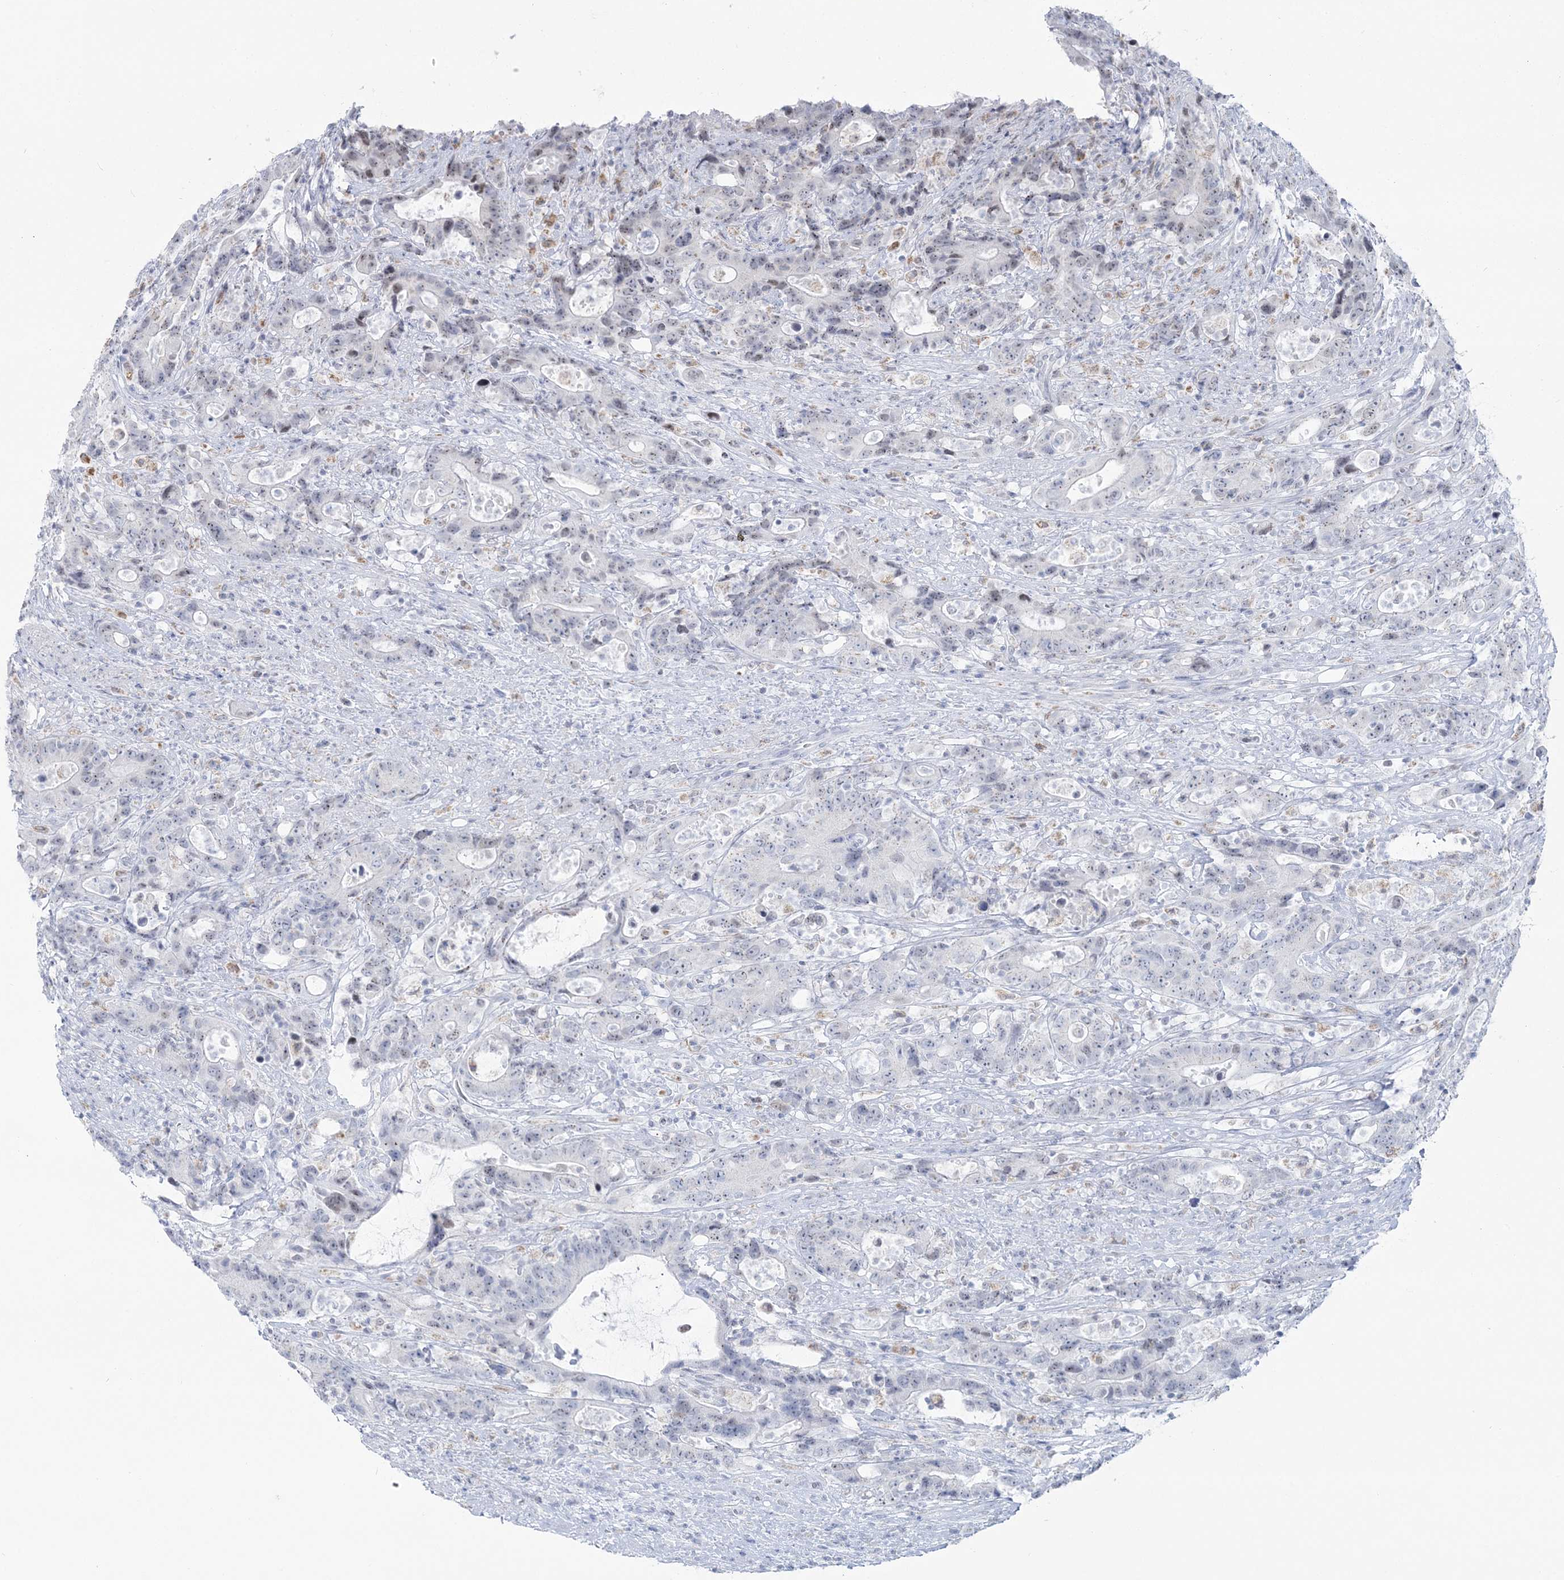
{"staining": {"intensity": "weak", "quantity": "<25%", "location": "nuclear"}, "tissue": "colorectal cancer", "cell_type": "Tumor cells", "image_type": "cancer", "snomed": [{"axis": "morphology", "description": "Adenocarcinoma, NOS"}, {"axis": "topography", "description": "Colon"}], "caption": "Tumor cells show no significant protein positivity in adenocarcinoma (colorectal).", "gene": "ZNF843", "patient": {"sex": "female", "age": 75}}